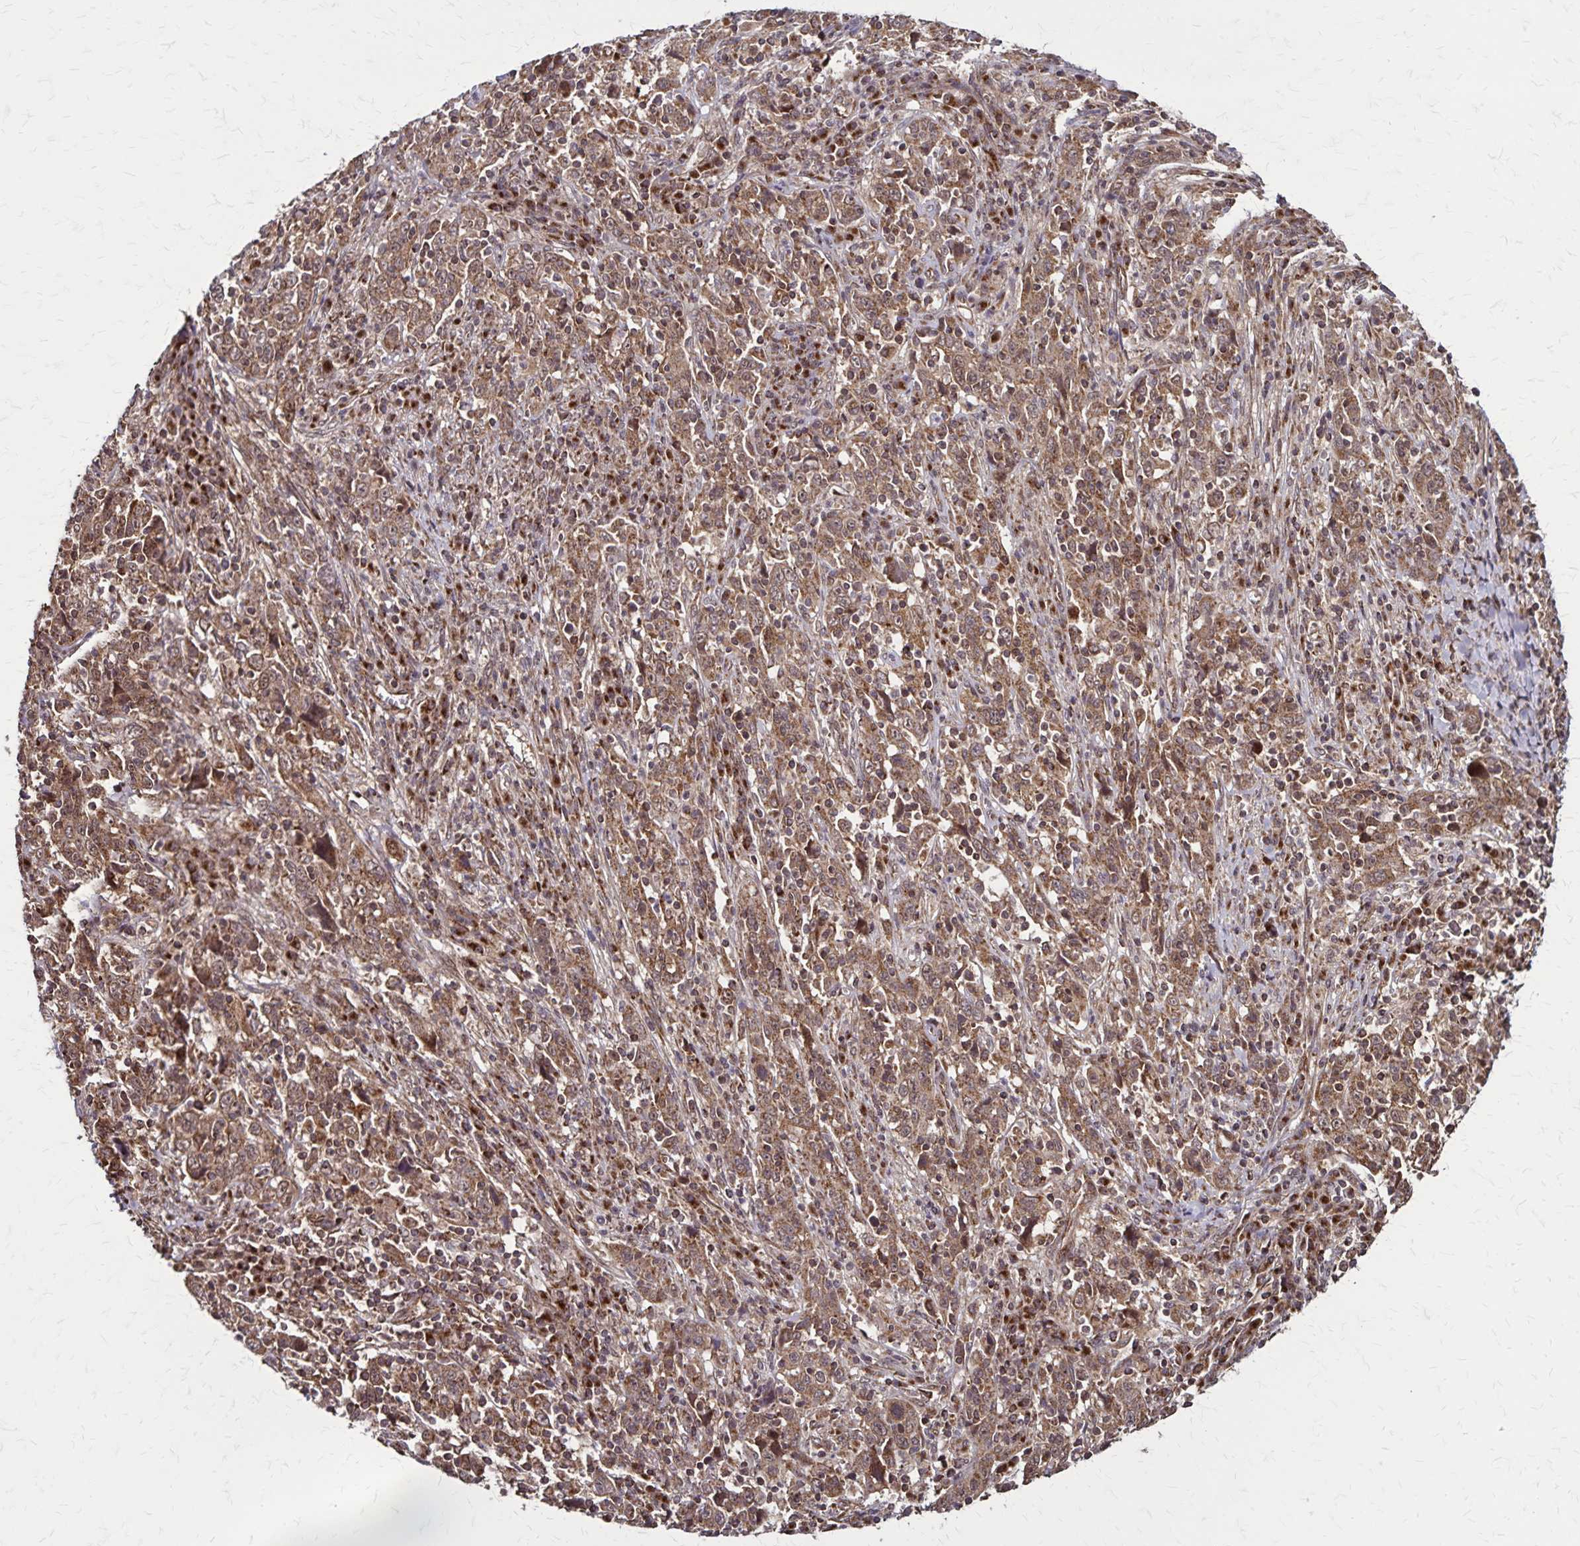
{"staining": {"intensity": "moderate", "quantity": ">75%", "location": "cytoplasmic/membranous,nuclear"}, "tissue": "cervical cancer", "cell_type": "Tumor cells", "image_type": "cancer", "snomed": [{"axis": "morphology", "description": "Squamous cell carcinoma, NOS"}, {"axis": "topography", "description": "Cervix"}], "caption": "Immunohistochemical staining of human cervical squamous cell carcinoma demonstrates moderate cytoplasmic/membranous and nuclear protein positivity in about >75% of tumor cells.", "gene": "NFS1", "patient": {"sex": "female", "age": 46}}